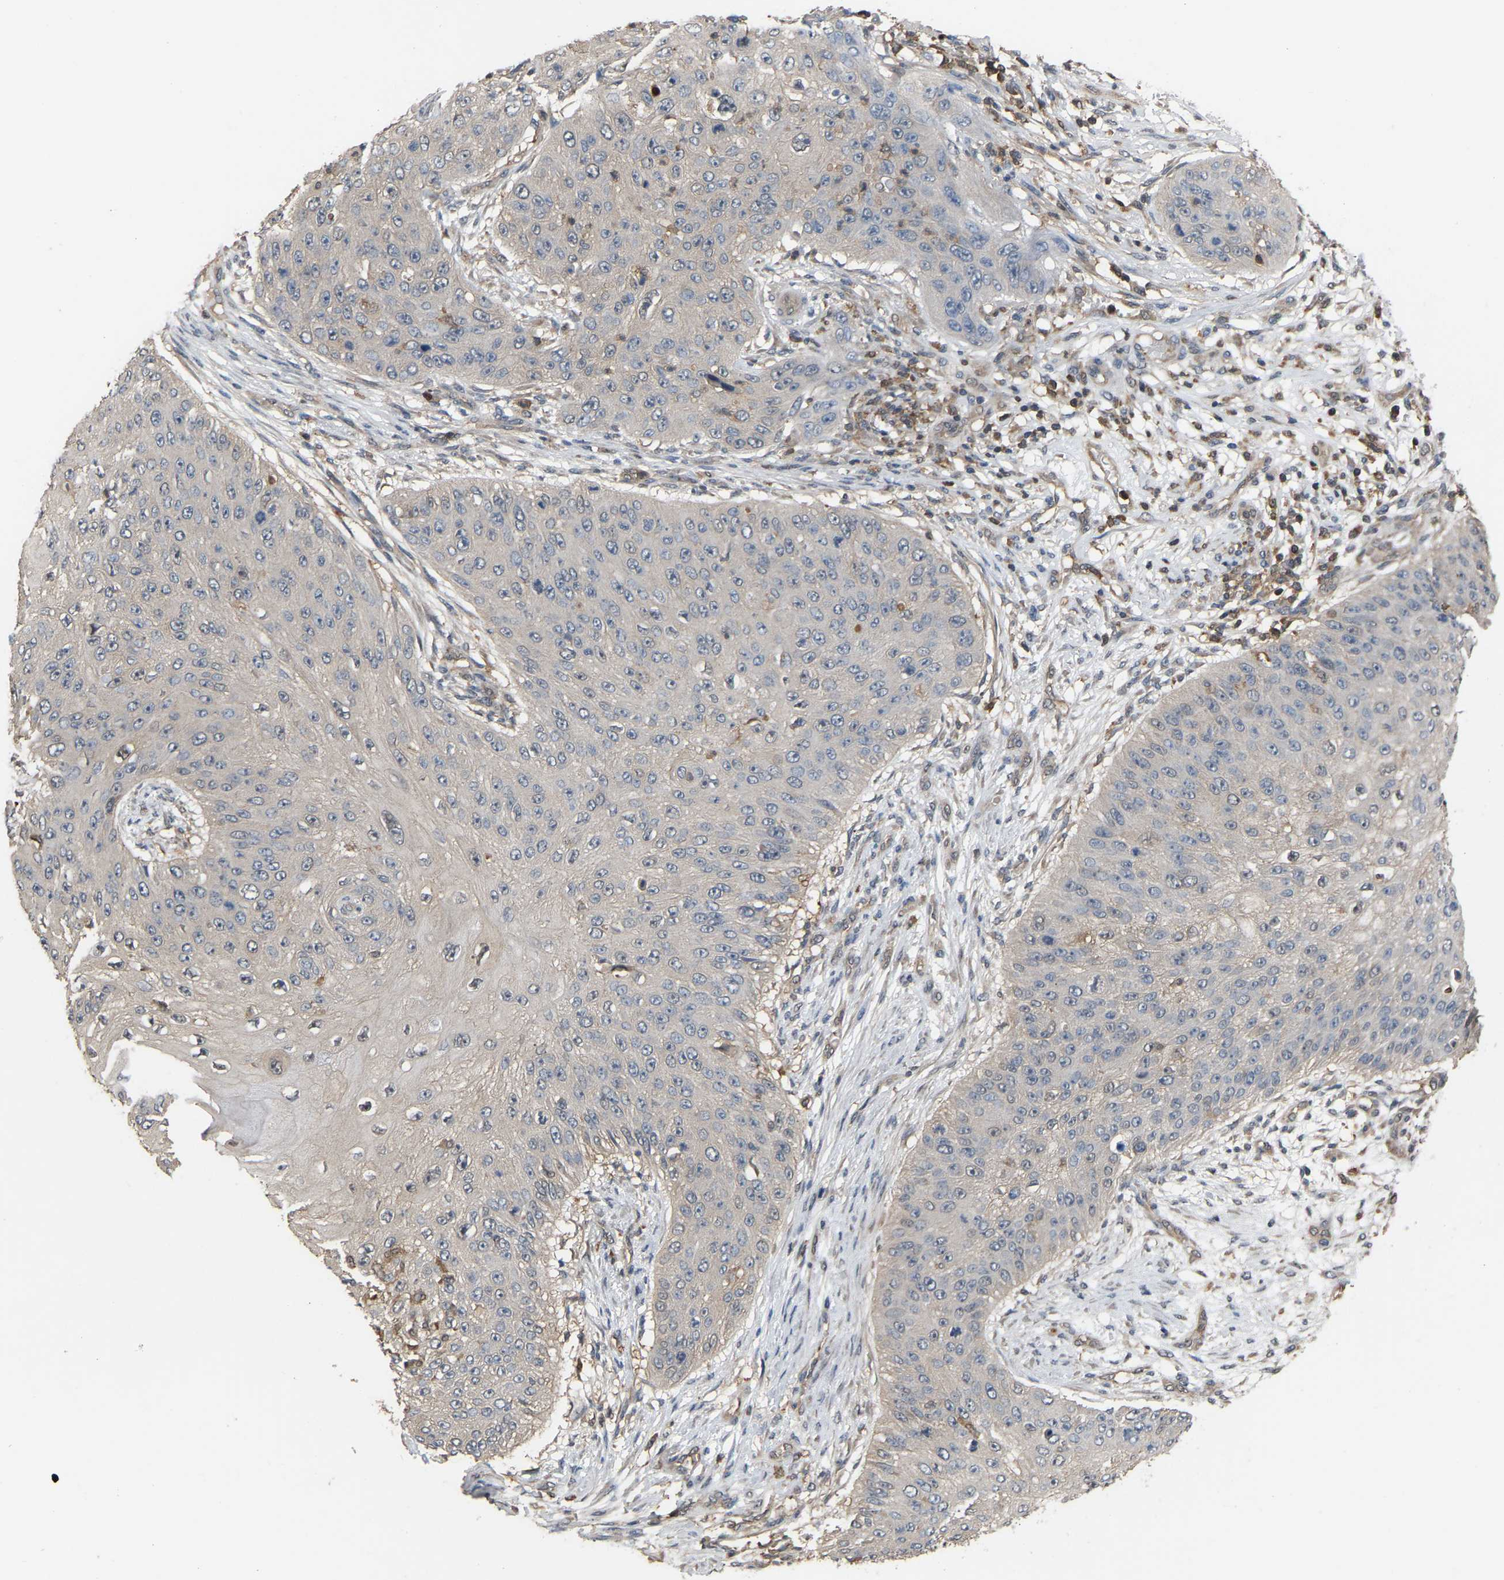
{"staining": {"intensity": "negative", "quantity": "none", "location": "none"}, "tissue": "skin cancer", "cell_type": "Tumor cells", "image_type": "cancer", "snomed": [{"axis": "morphology", "description": "Squamous cell carcinoma, NOS"}, {"axis": "topography", "description": "Skin"}], "caption": "DAB (3,3'-diaminobenzidine) immunohistochemical staining of squamous cell carcinoma (skin) shows no significant staining in tumor cells.", "gene": "MTPN", "patient": {"sex": "female", "age": 80}}